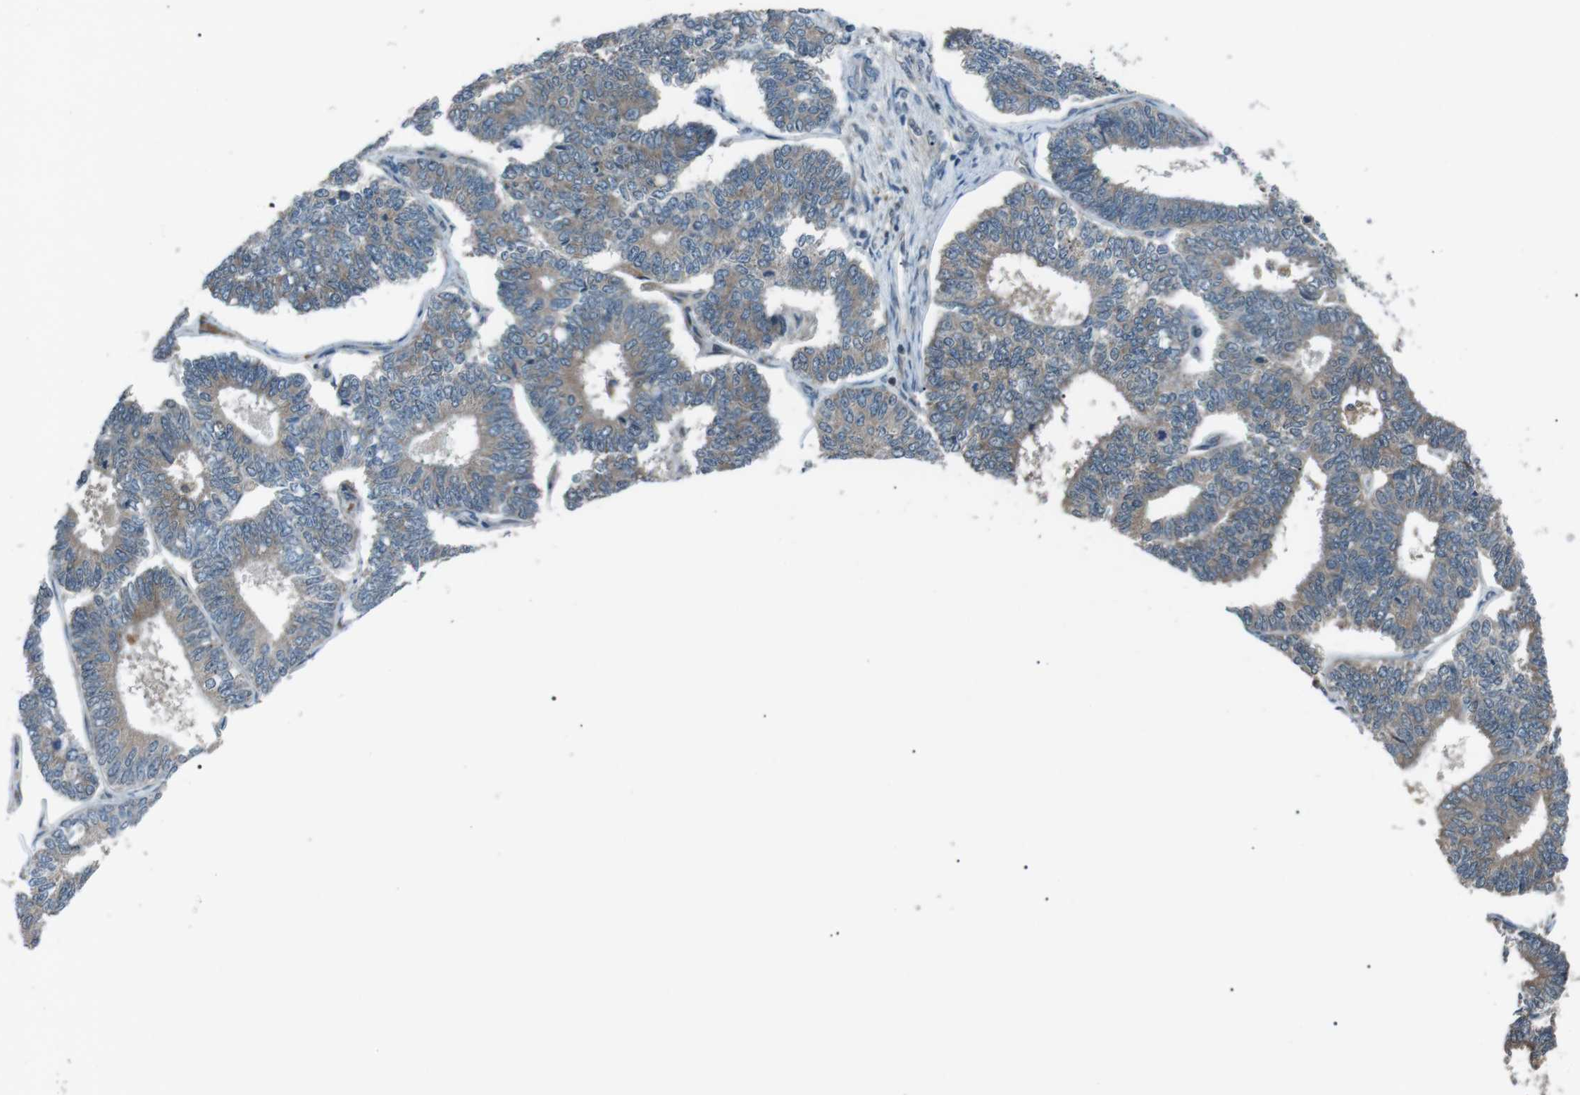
{"staining": {"intensity": "negative", "quantity": "none", "location": "none"}, "tissue": "endometrial cancer", "cell_type": "Tumor cells", "image_type": "cancer", "snomed": [{"axis": "morphology", "description": "Adenocarcinoma, NOS"}, {"axis": "topography", "description": "Endometrium"}], "caption": "Tumor cells show no significant positivity in endometrial cancer (adenocarcinoma).", "gene": "LRIG2", "patient": {"sex": "female", "age": 70}}